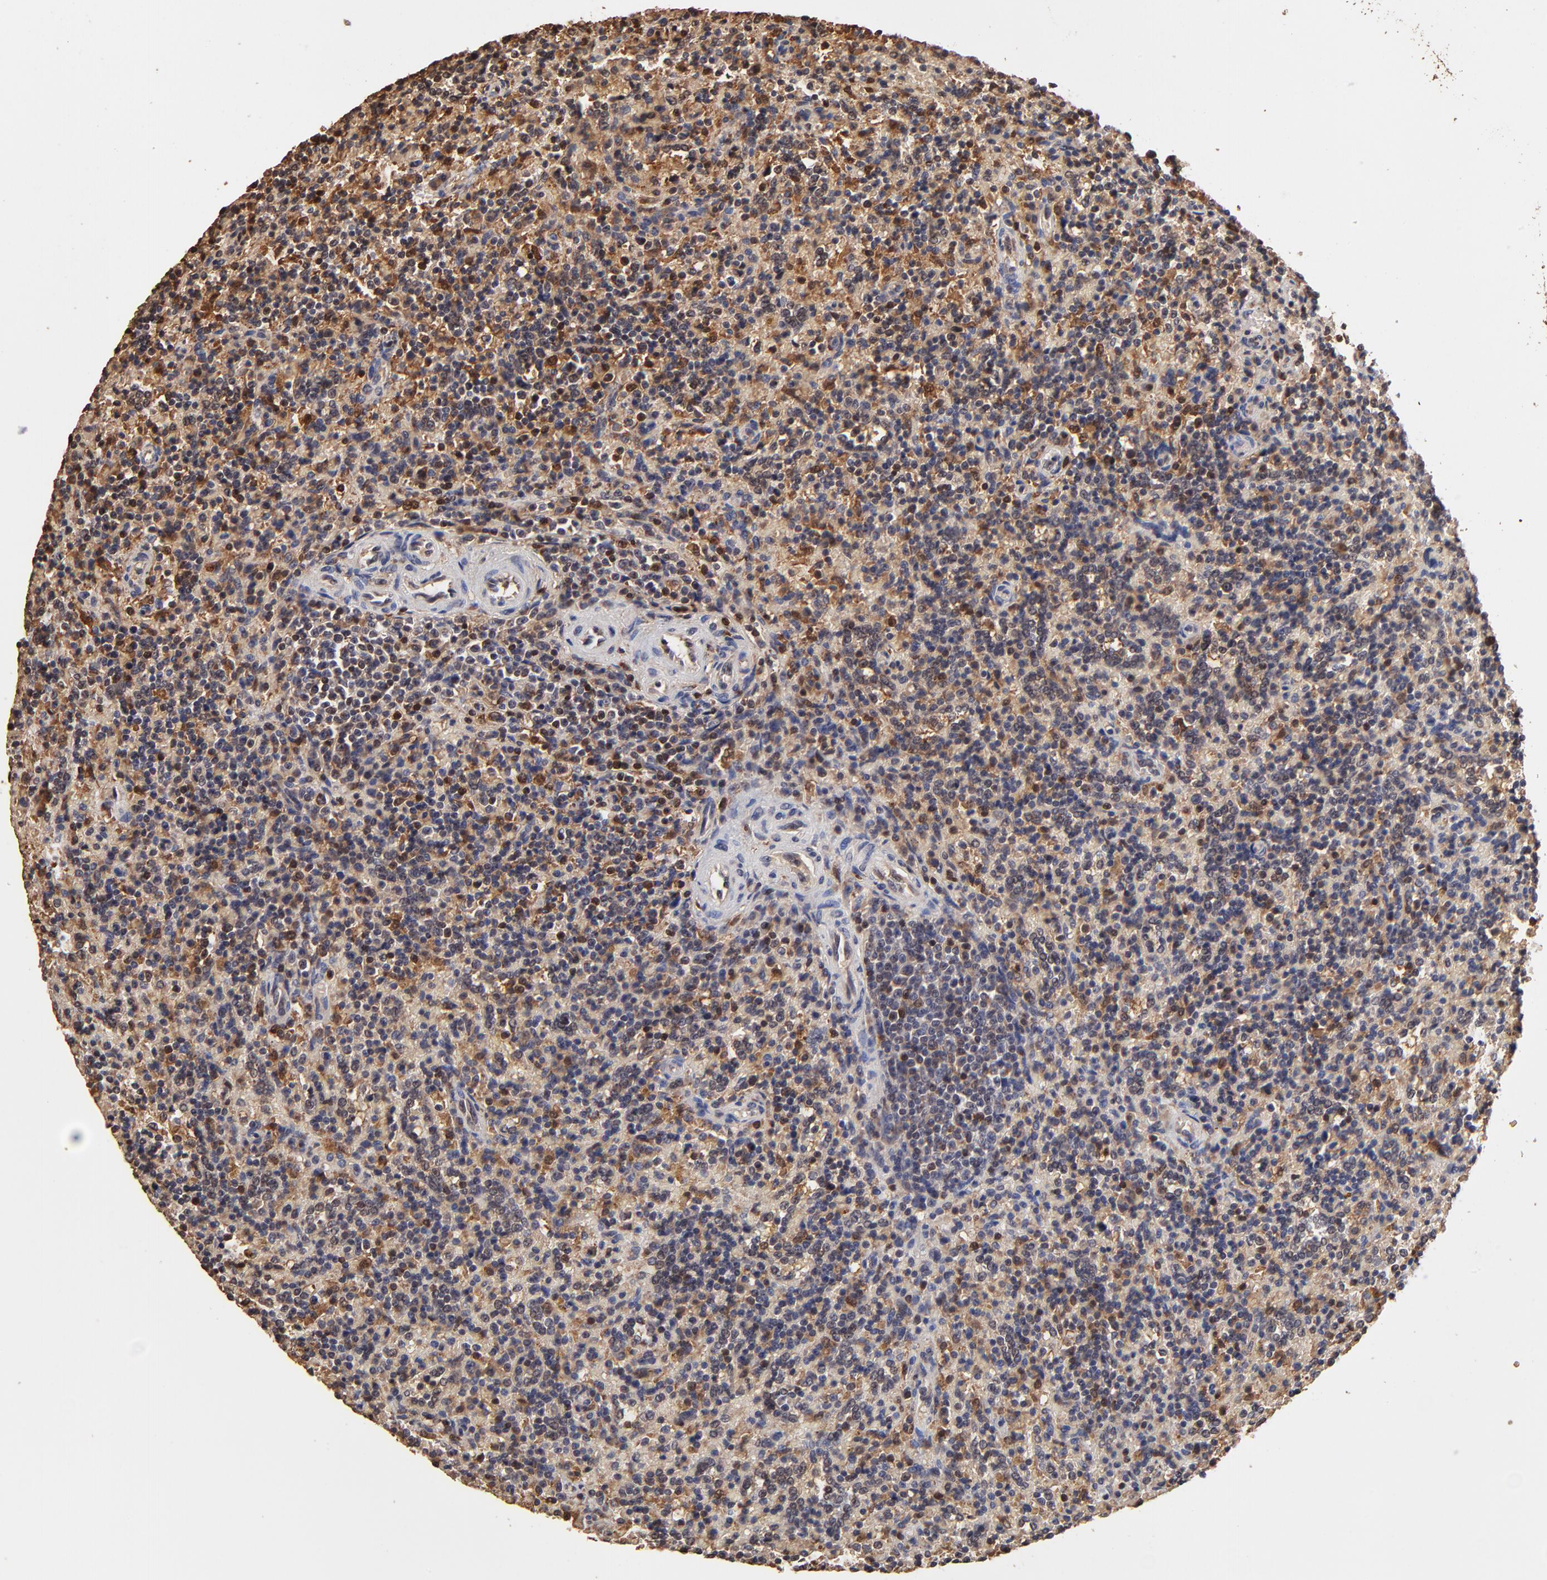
{"staining": {"intensity": "moderate", "quantity": "25%-75%", "location": "nuclear"}, "tissue": "lymphoma", "cell_type": "Tumor cells", "image_type": "cancer", "snomed": [{"axis": "morphology", "description": "Malignant lymphoma, non-Hodgkin's type, Low grade"}, {"axis": "topography", "description": "Spleen"}], "caption": "Immunohistochemical staining of malignant lymphoma, non-Hodgkin's type (low-grade) demonstrates medium levels of moderate nuclear expression in approximately 25%-75% of tumor cells.", "gene": "CASP1", "patient": {"sex": "male", "age": 67}}